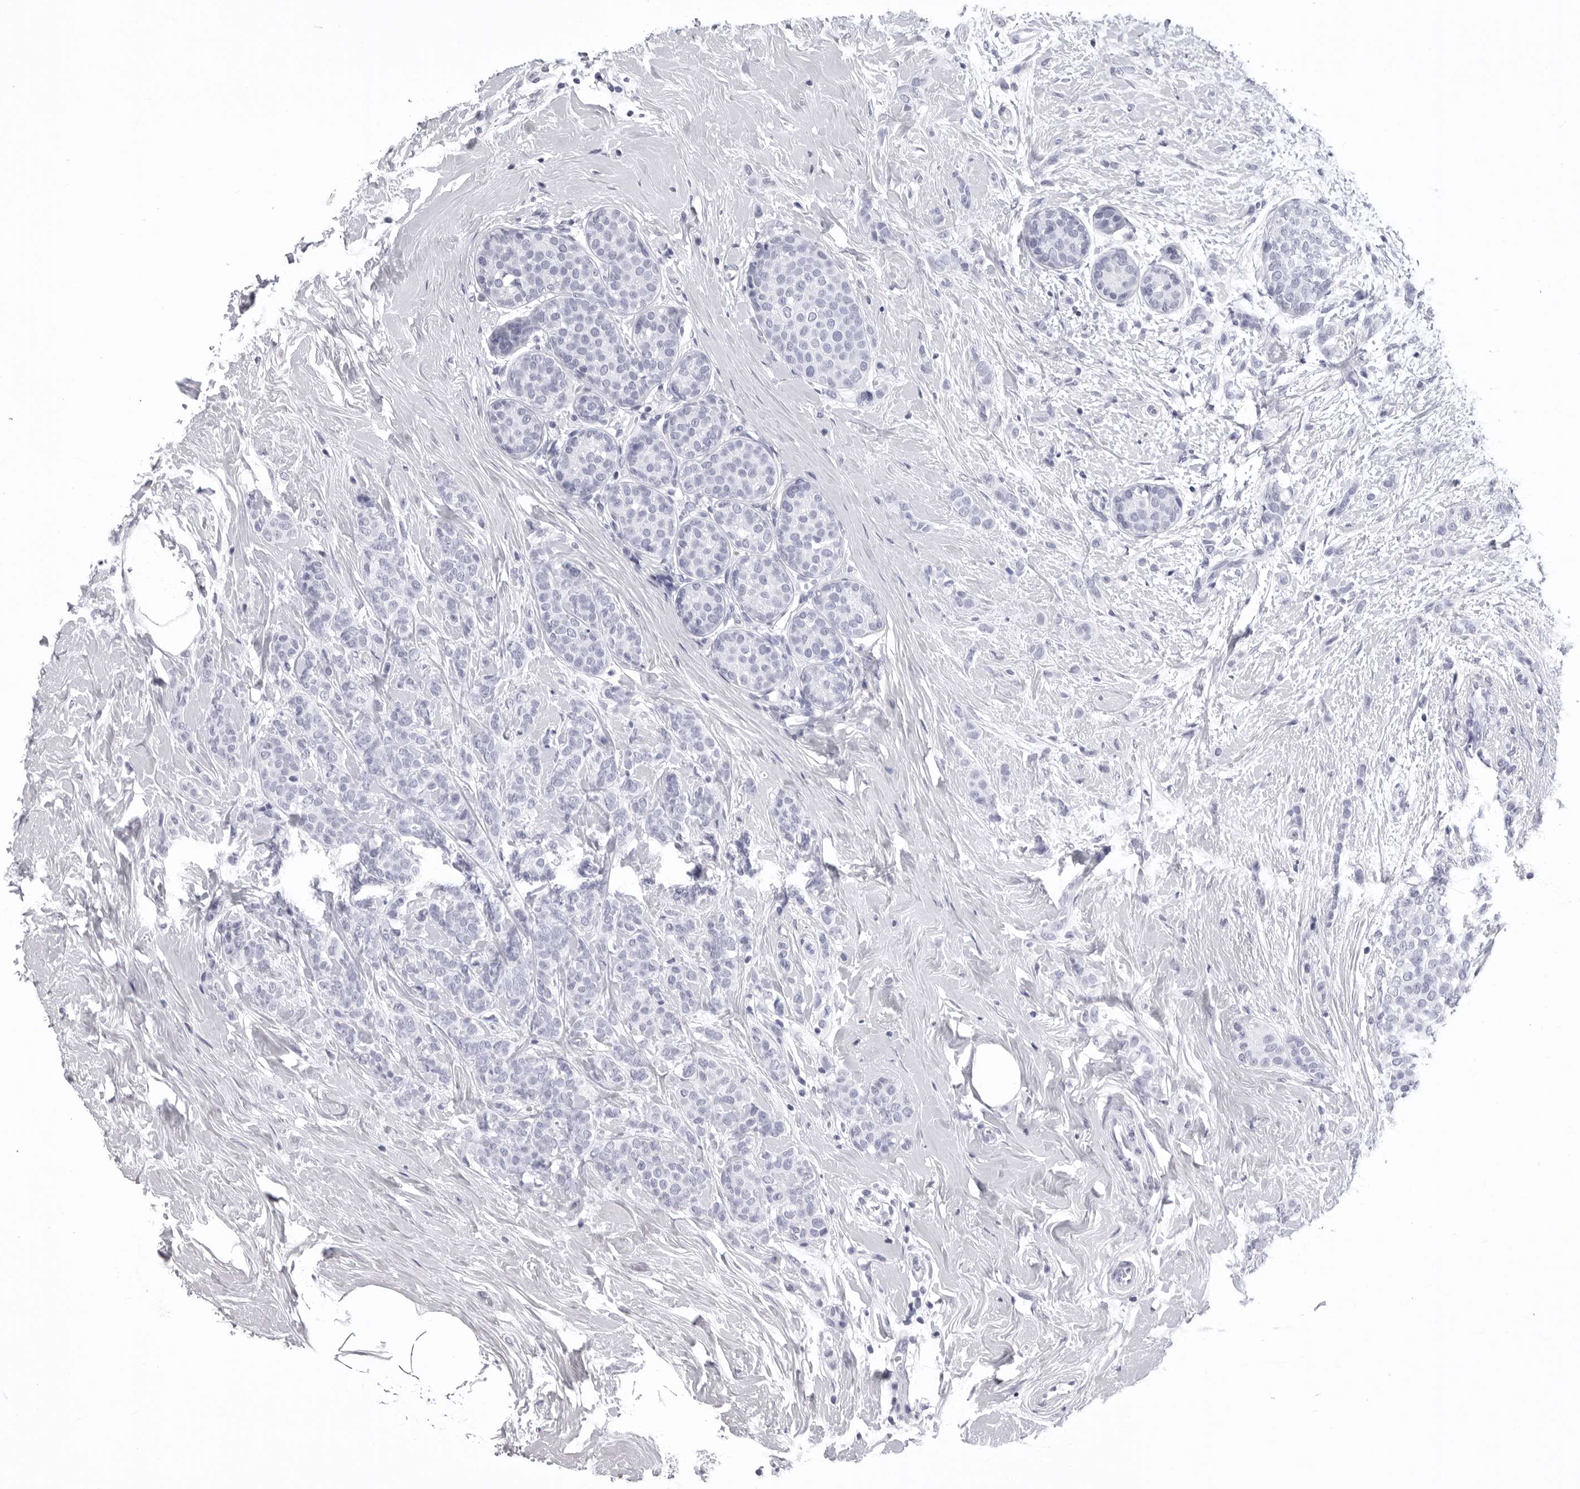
{"staining": {"intensity": "negative", "quantity": "none", "location": "none"}, "tissue": "breast cancer", "cell_type": "Tumor cells", "image_type": "cancer", "snomed": [{"axis": "morphology", "description": "Lobular carcinoma, in situ"}, {"axis": "morphology", "description": "Lobular carcinoma"}, {"axis": "topography", "description": "Breast"}], "caption": "A high-resolution micrograph shows IHC staining of breast cancer (lobular carcinoma), which exhibits no significant expression in tumor cells.", "gene": "LGALS4", "patient": {"sex": "female", "age": 41}}